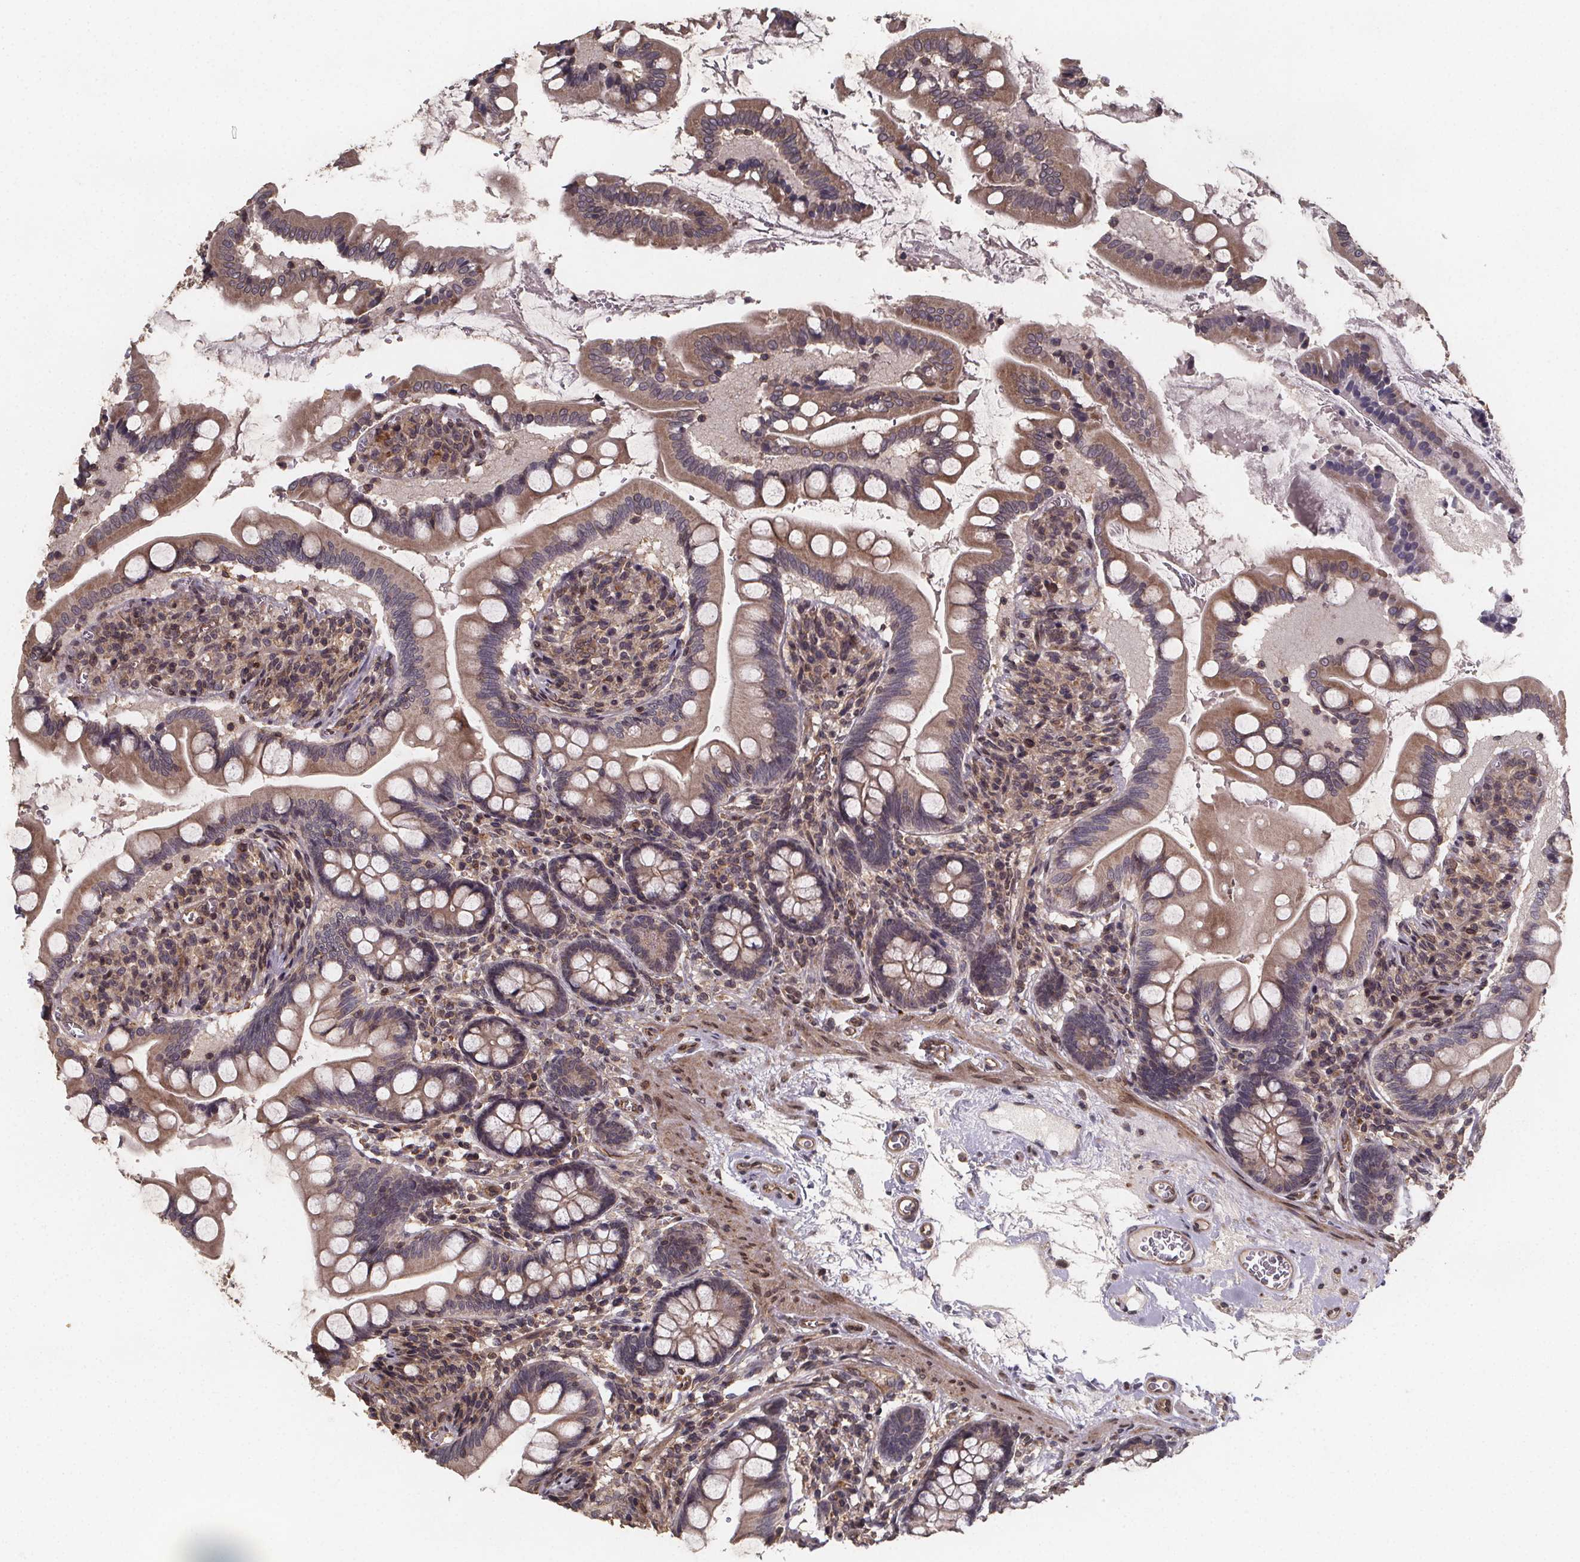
{"staining": {"intensity": "moderate", "quantity": "25%-75%", "location": "cytoplasmic/membranous"}, "tissue": "small intestine", "cell_type": "Glandular cells", "image_type": "normal", "snomed": [{"axis": "morphology", "description": "Normal tissue, NOS"}, {"axis": "topography", "description": "Small intestine"}], "caption": "Benign small intestine was stained to show a protein in brown. There is medium levels of moderate cytoplasmic/membranous expression in approximately 25%-75% of glandular cells. (IHC, brightfield microscopy, high magnification).", "gene": "PIERCE2", "patient": {"sex": "female", "age": 56}}